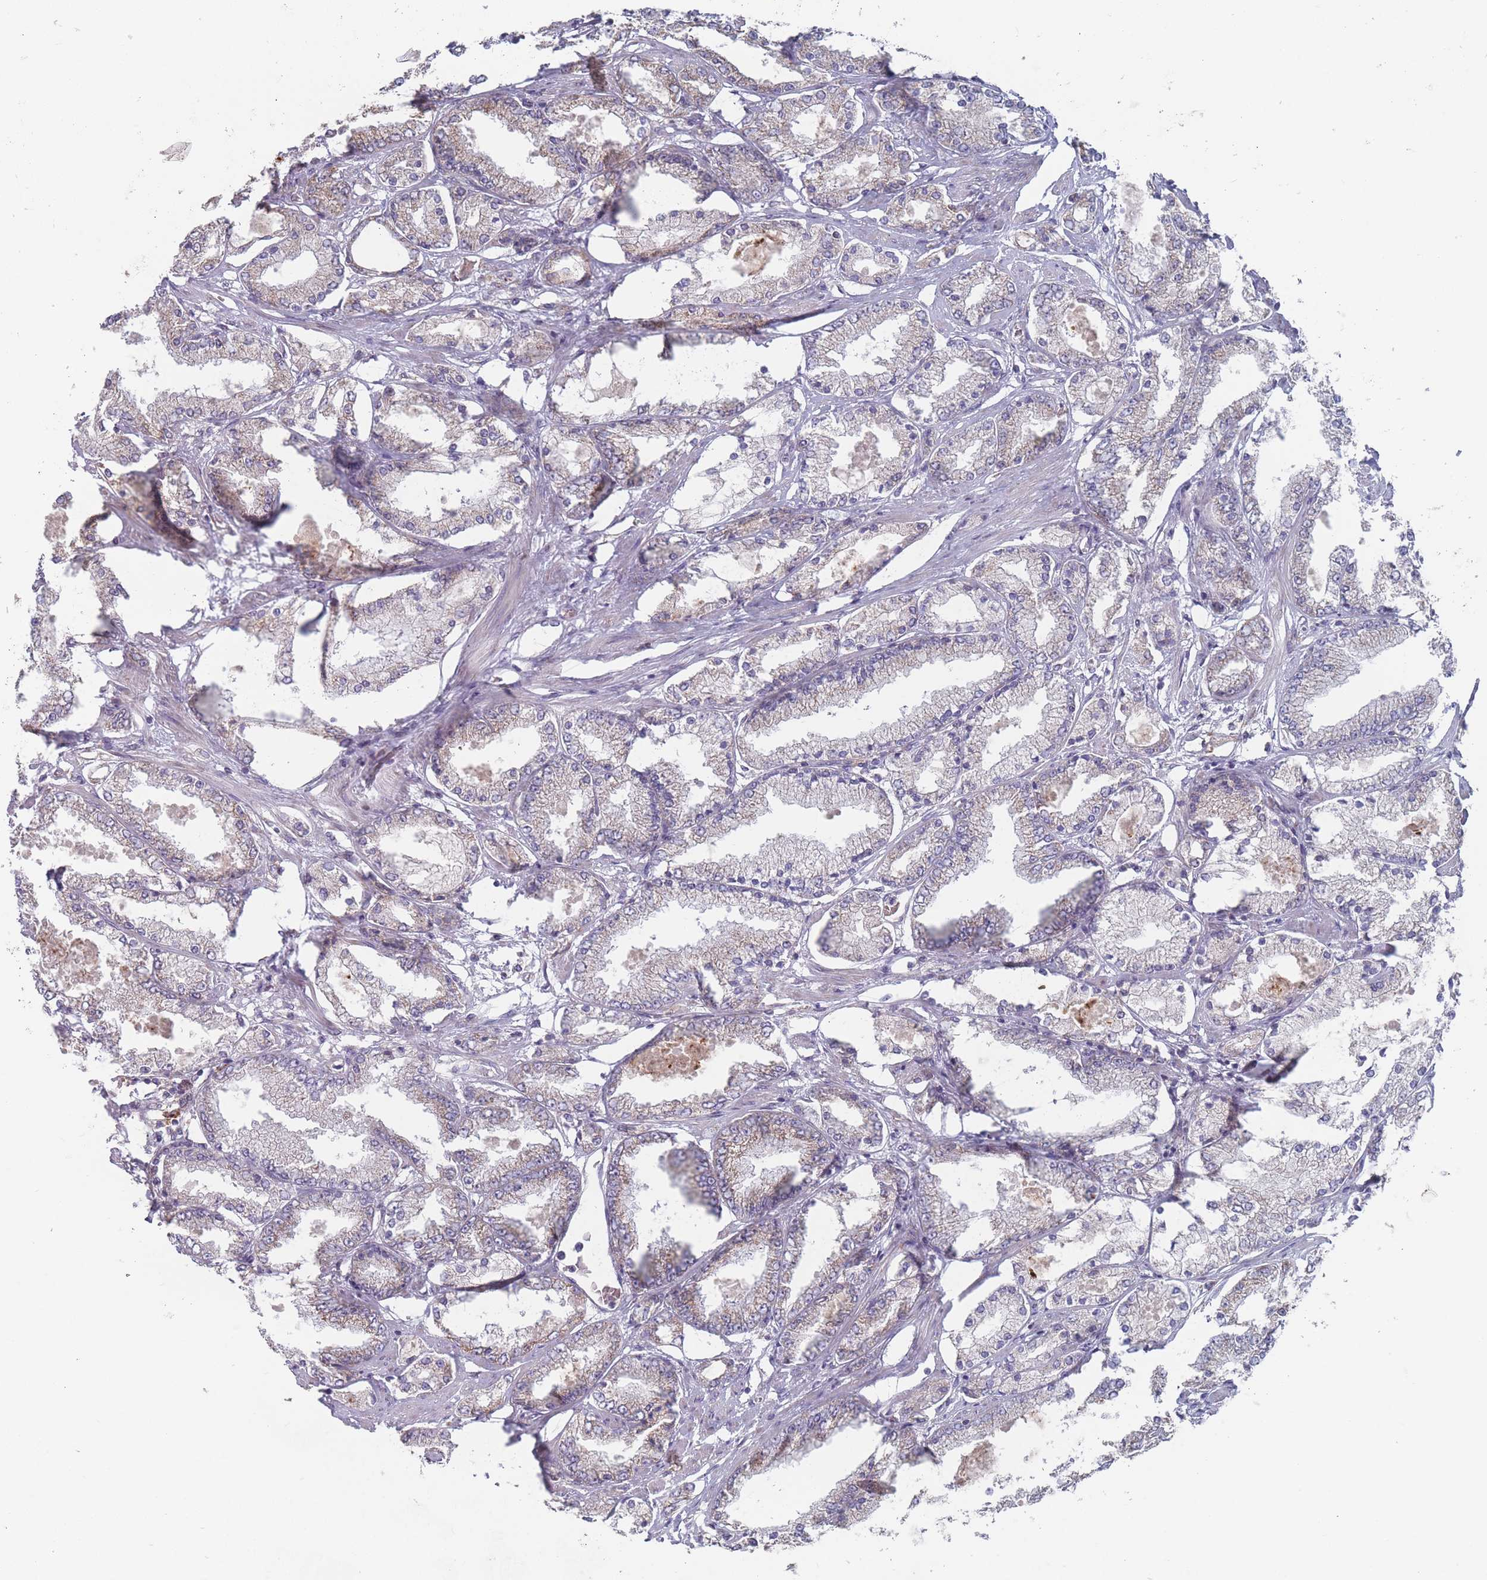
{"staining": {"intensity": "moderate", "quantity": "<25%", "location": "cytoplasmic/membranous"}, "tissue": "prostate cancer", "cell_type": "Tumor cells", "image_type": "cancer", "snomed": [{"axis": "morphology", "description": "Adenocarcinoma, High grade"}, {"axis": "topography", "description": "Prostate"}], "caption": "Immunohistochemical staining of human prostate cancer shows low levels of moderate cytoplasmic/membranous staining in approximately <25% of tumor cells.", "gene": "PEX7", "patient": {"sex": "male", "age": 69}}